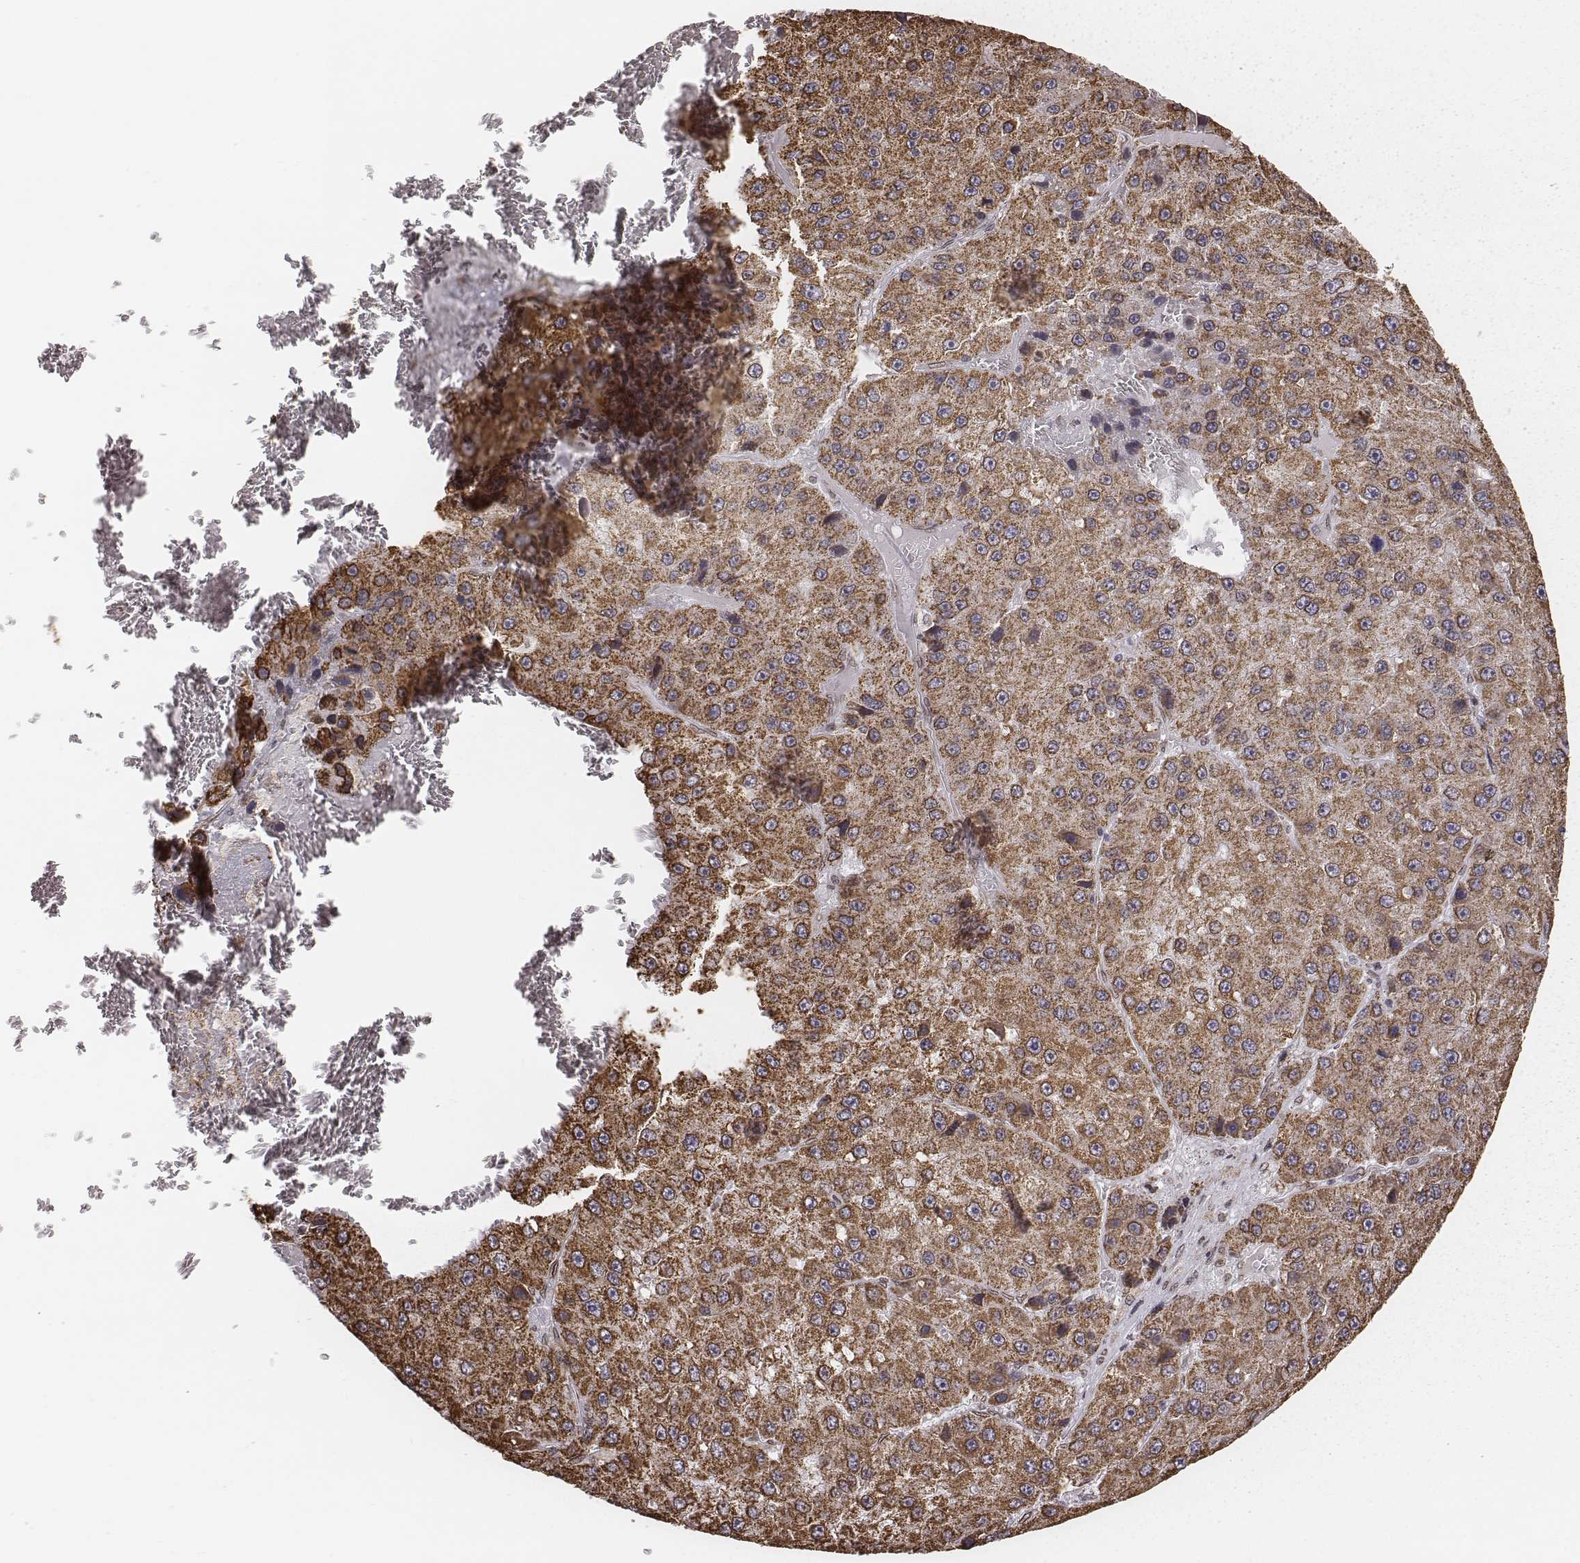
{"staining": {"intensity": "moderate", "quantity": ">75%", "location": "cytoplasmic/membranous"}, "tissue": "liver cancer", "cell_type": "Tumor cells", "image_type": "cancer", "snomed": [{"axis": "morphology", "description": "Carcinoma, Hepatocellular, NOS"}, {"axis": "topography", "description": "Liver"}], "caption": "Brown immunohistochemical staining in liver cancer demonstrates moderate cytoplasmic/membranous positivity in approximately >75% of tumor cells.", "gene": "ACOT2", "patient": {"sex": "female", "age": 73}}